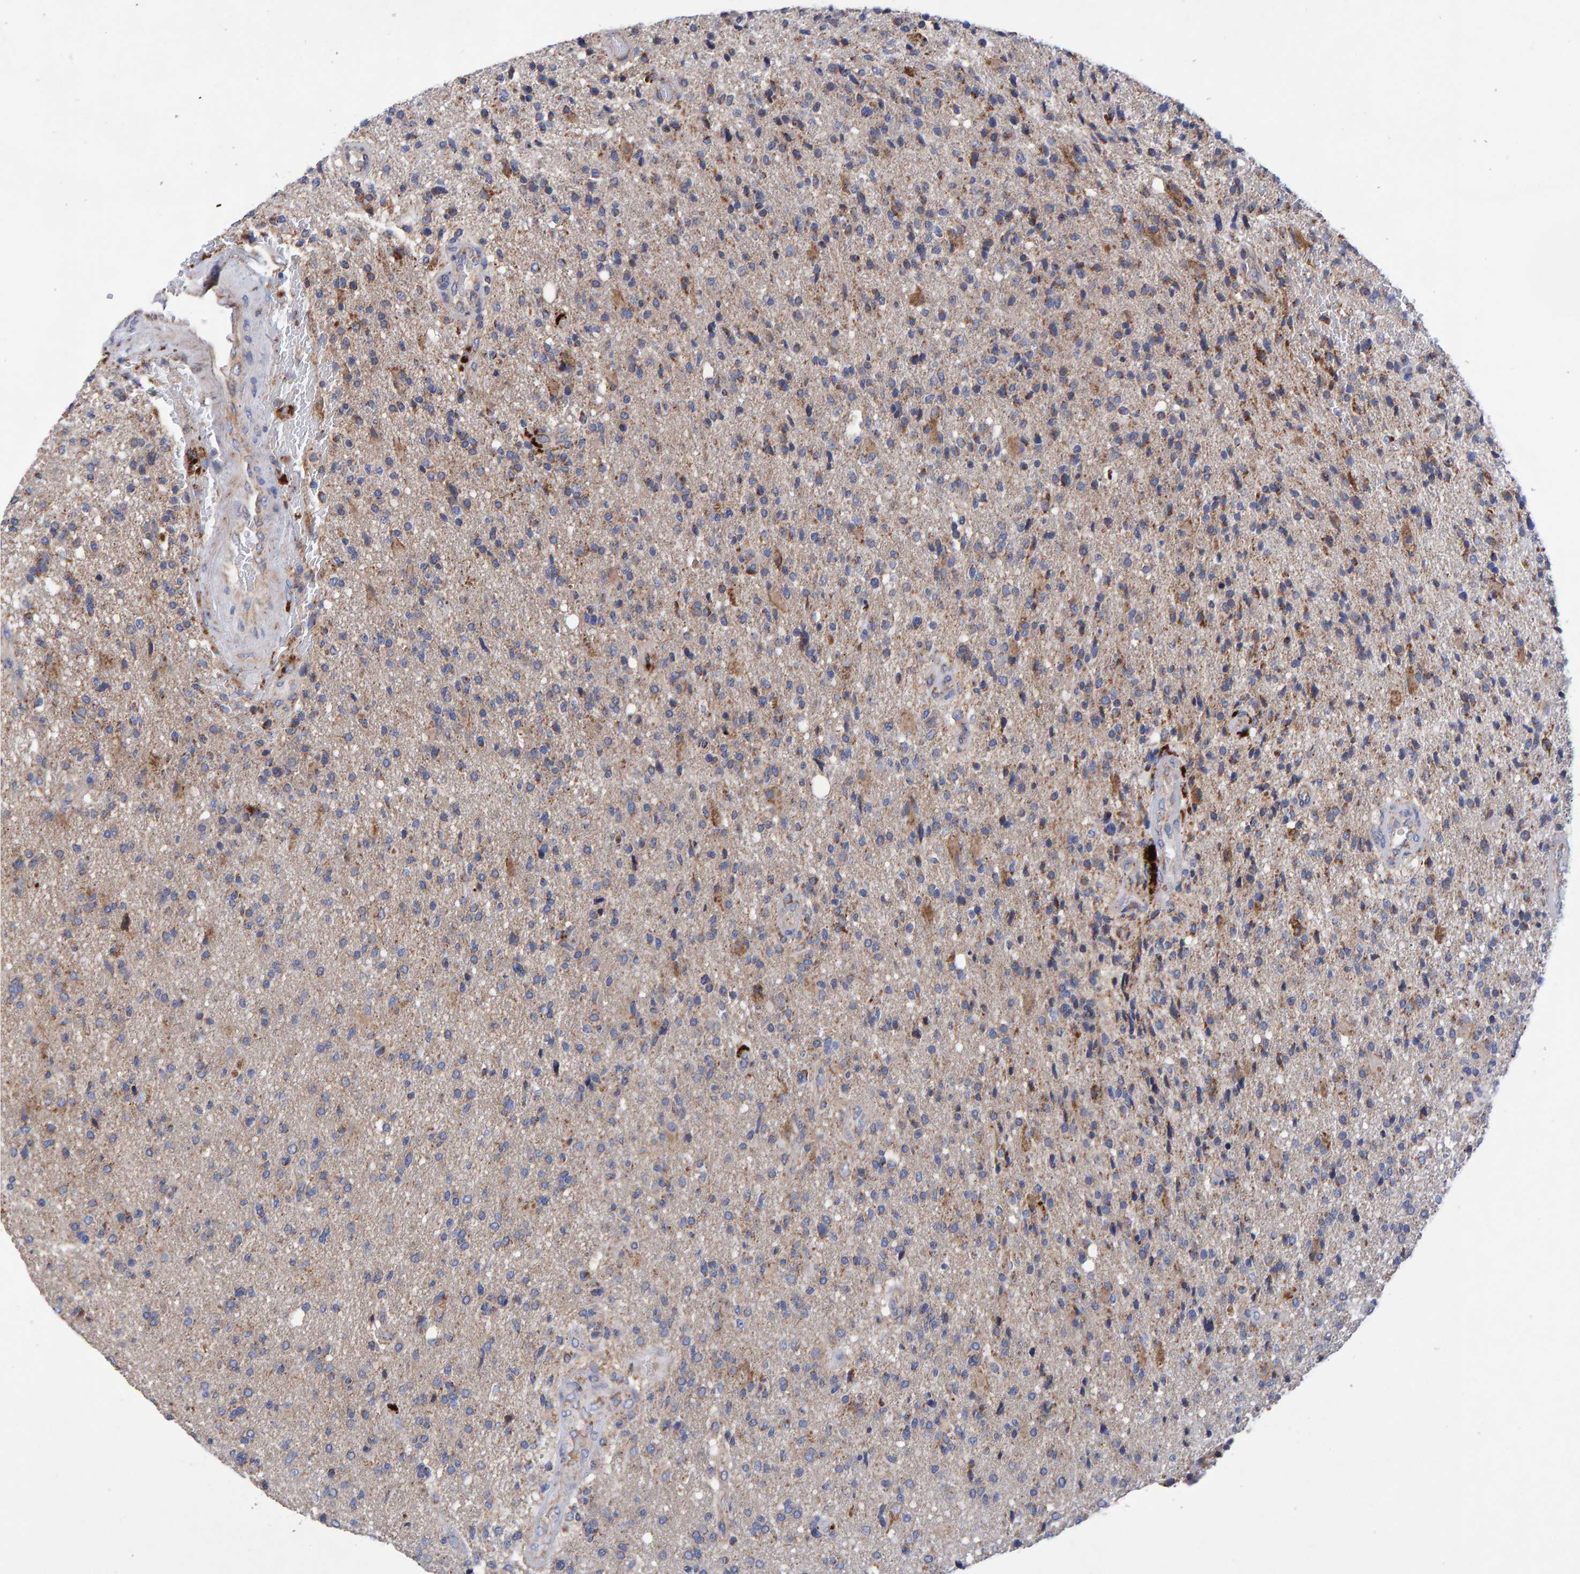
{"staining": {"intensity": "weak", "quantity": "<25%", "location": "cytoplasmic/membranous"}, "tissue": "glioma", "cell_type": "Tumor cells", "image_type": "cancer", "snomed": [{"axis": "morphology", "description": "Glioma, malignant, High grade"}, {"axis": "topography", "description": "Brain"}], "caption": "Tumor cells are negative for protein expression in human glioma.", "gene": "EFR3A", "patient": {"sex": "male", "age": 72}}